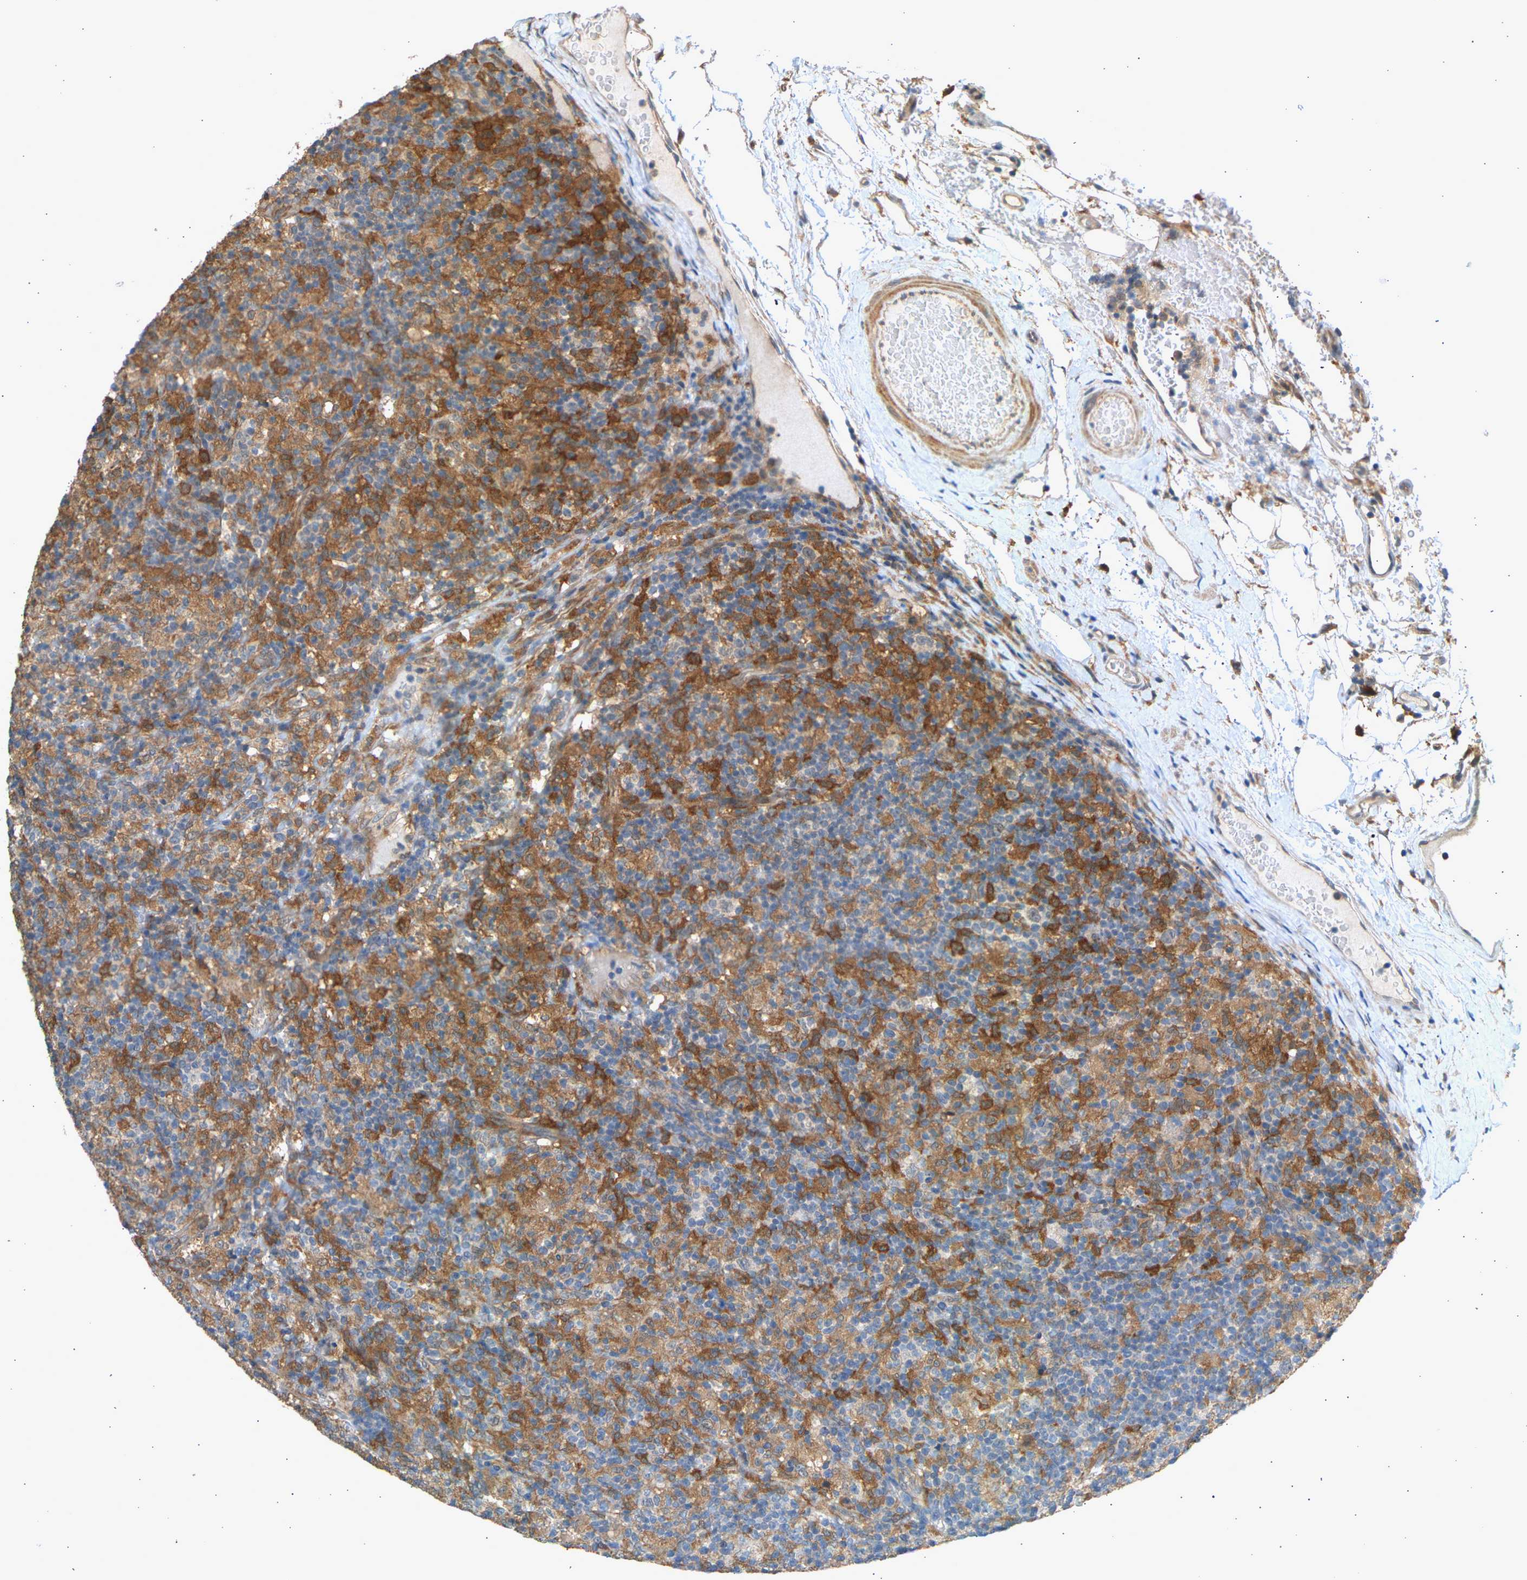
{"staining": {"intensity": "weak", "quantity": "<25%", "location": "cytoplasmic/membranous"}, "tissue": "lymphoma", "cell_type": "Tumor cells", "image_type": "cancer", "snomed": [{"axis": "morphology", "description": "Hodgkin's disease, NOS"}, {"axis": "topography", "description": "Lymph node"}], "caption": "Lymphoma was stained to show a protein in brown. There is no significant expression in tumor cells.", "gene": "RGL1", "patient": {"sex": "male", "age": 70}}